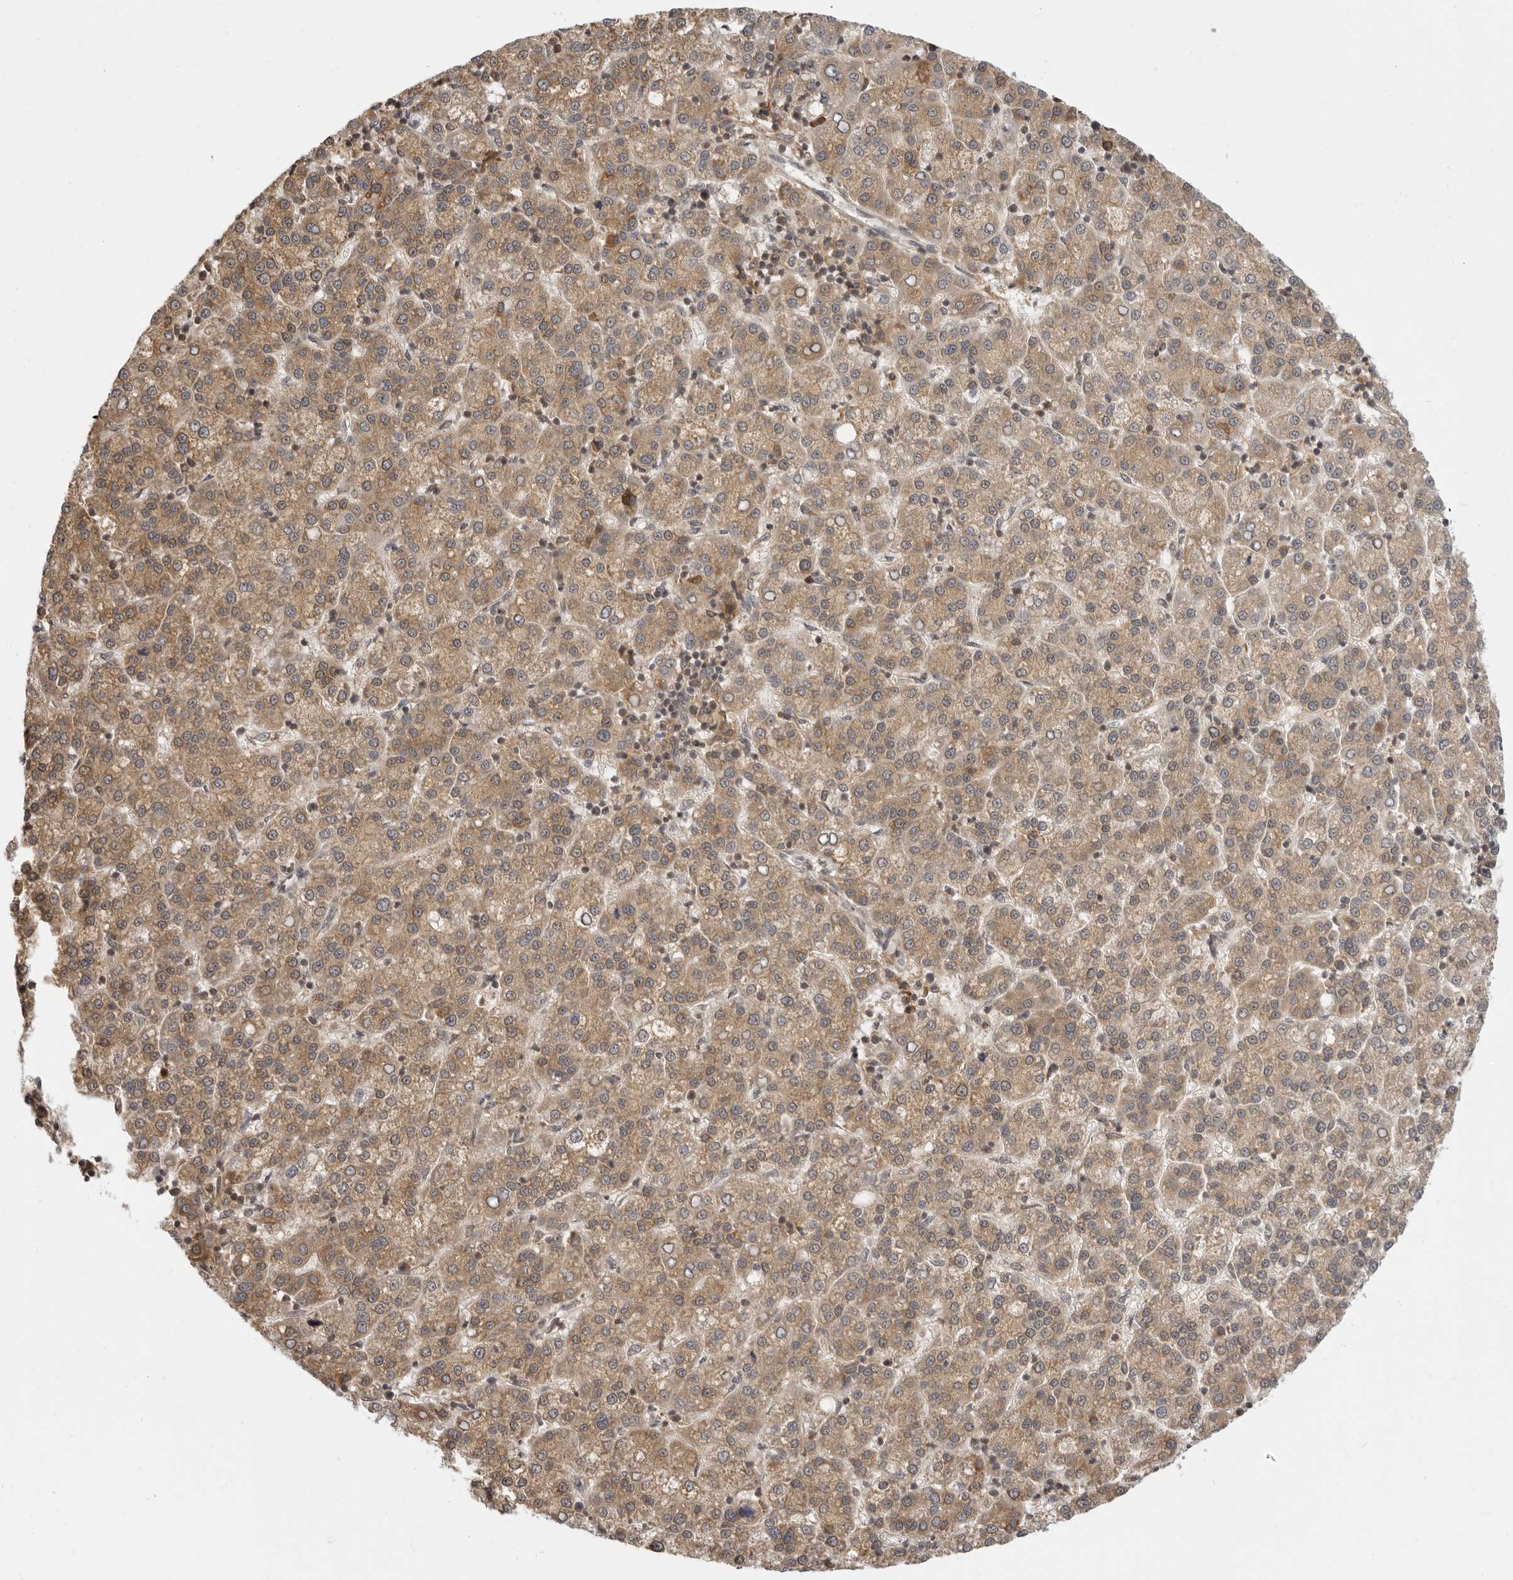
{"staining": {"intensity": "moderate", "quantity": ">75%", "location": "cytoplasmic/membranous"}, "tissue": "liver cancer", "cell_type": "Tumor cells", "image_type": "cancer", "snomed": [{"axis": "morphology", "description": "Carcinoma, Hepatocellular, NOS"}, {"axis": "topography", "description": "Liver"}], "caption": "Moderate cytoplasmic/membranous positivity for a protein is present in approximately >75% of tumor cells of liver cancer (hepatocellular carcinoma) using immunohistochemistry (IHC).", "gene": "PRRC2A", "patient": {"sex": "female", "age": 58}}